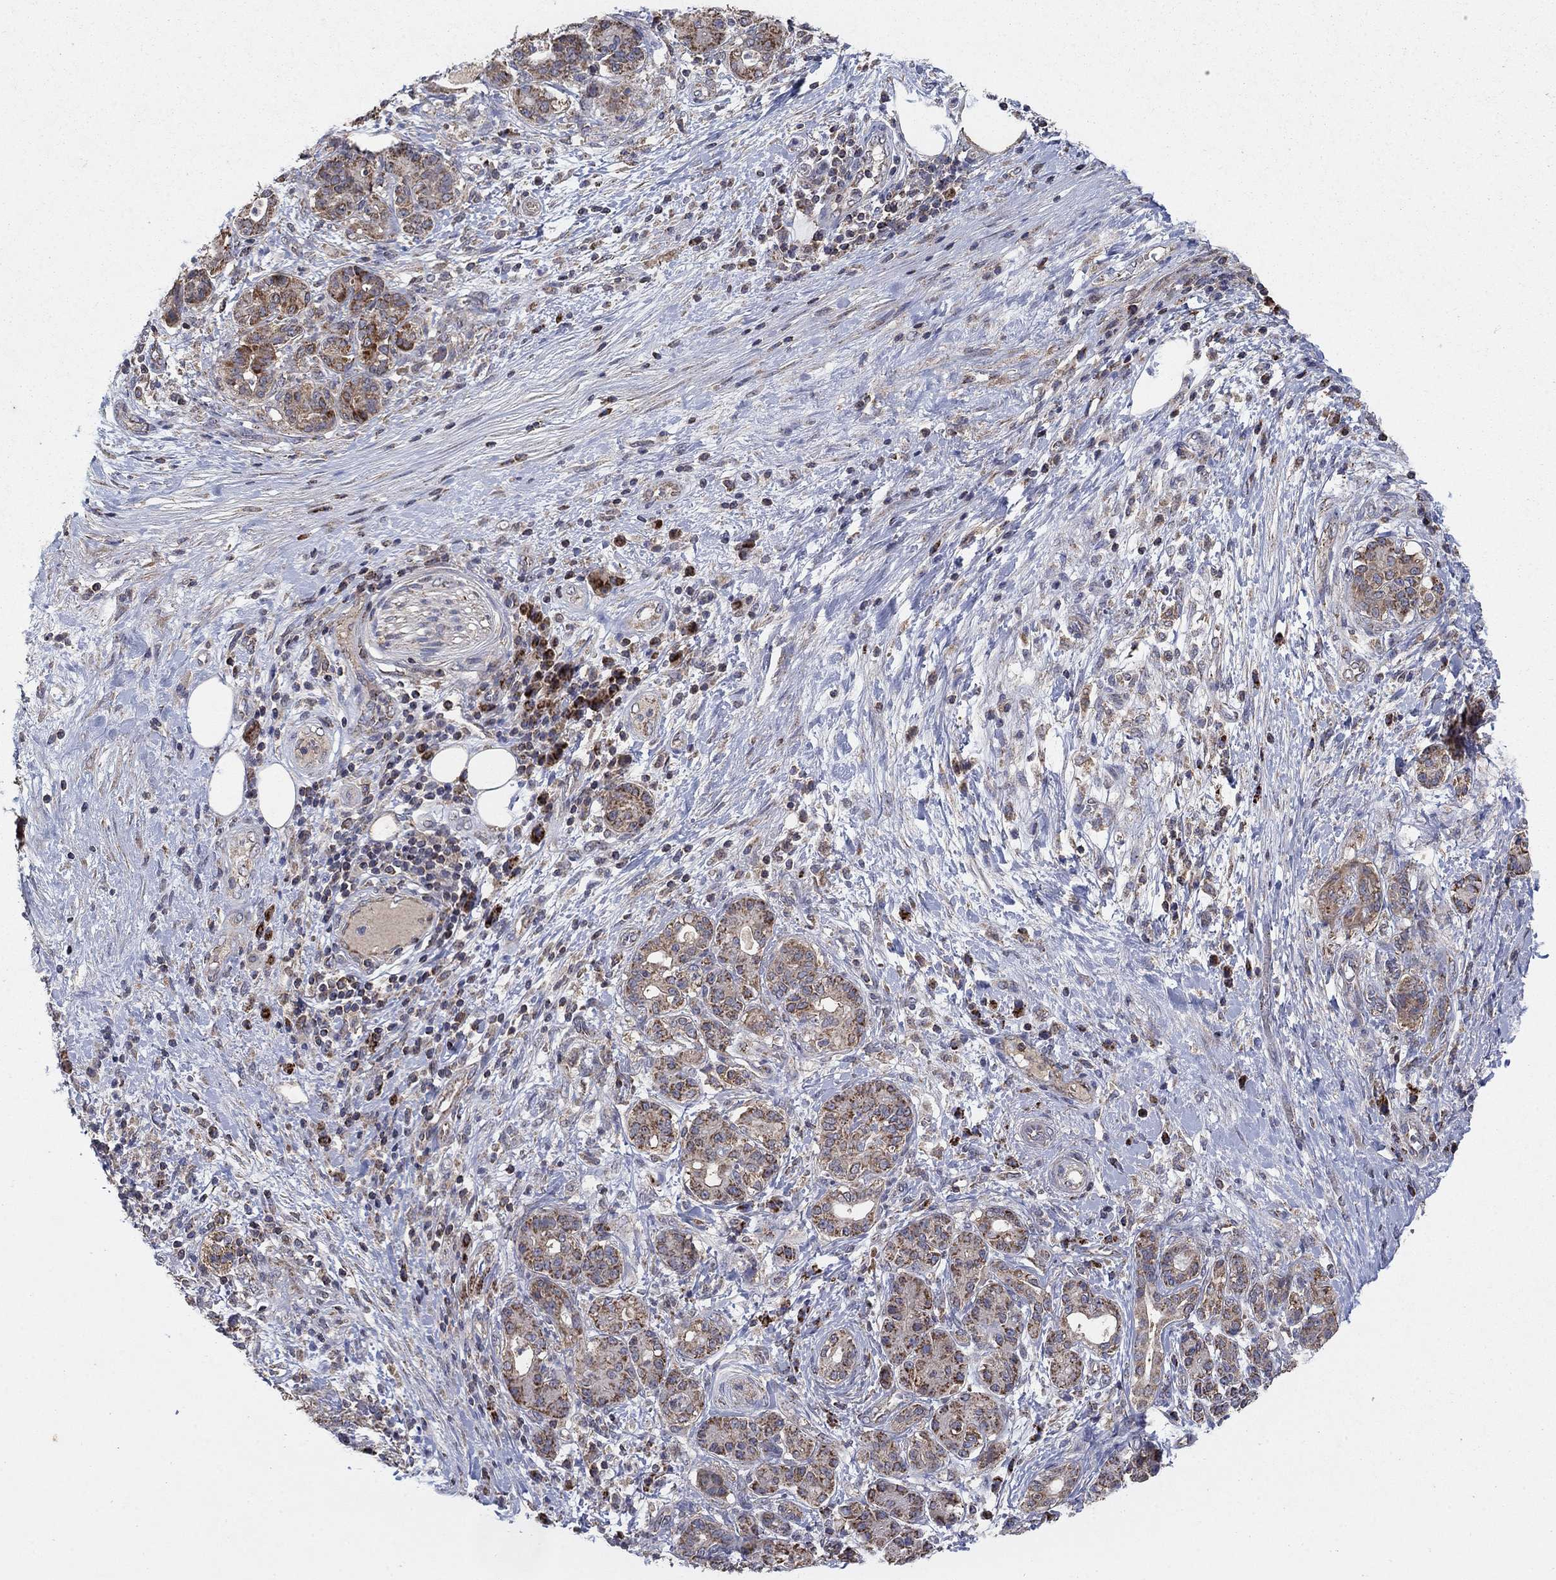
{"staining": {"intensity": "moderate", "quantity": "25%-75%", "location": "cytoplasmic/membranous"}, "tissue": "pancreatic cancer", "cell_type": "Tumor cells", "image_type": "cancer", "snomed": [{"axis": "morphology", "description": "Adenocarcinoma, NOS"}, {"axis": "topography", "description": "Pancreas"}], "caption": "DAB (3,3'-diaminobenzidine) immunohistochemical staining of adenocarcinoma (pancreatic) exhibits moderate cytoplasmic/membranous protein positivity in approximately 25%-75% of tumor cells.", "gene": "GPSM1", "patient": {"sex": "female", "age": 73}}